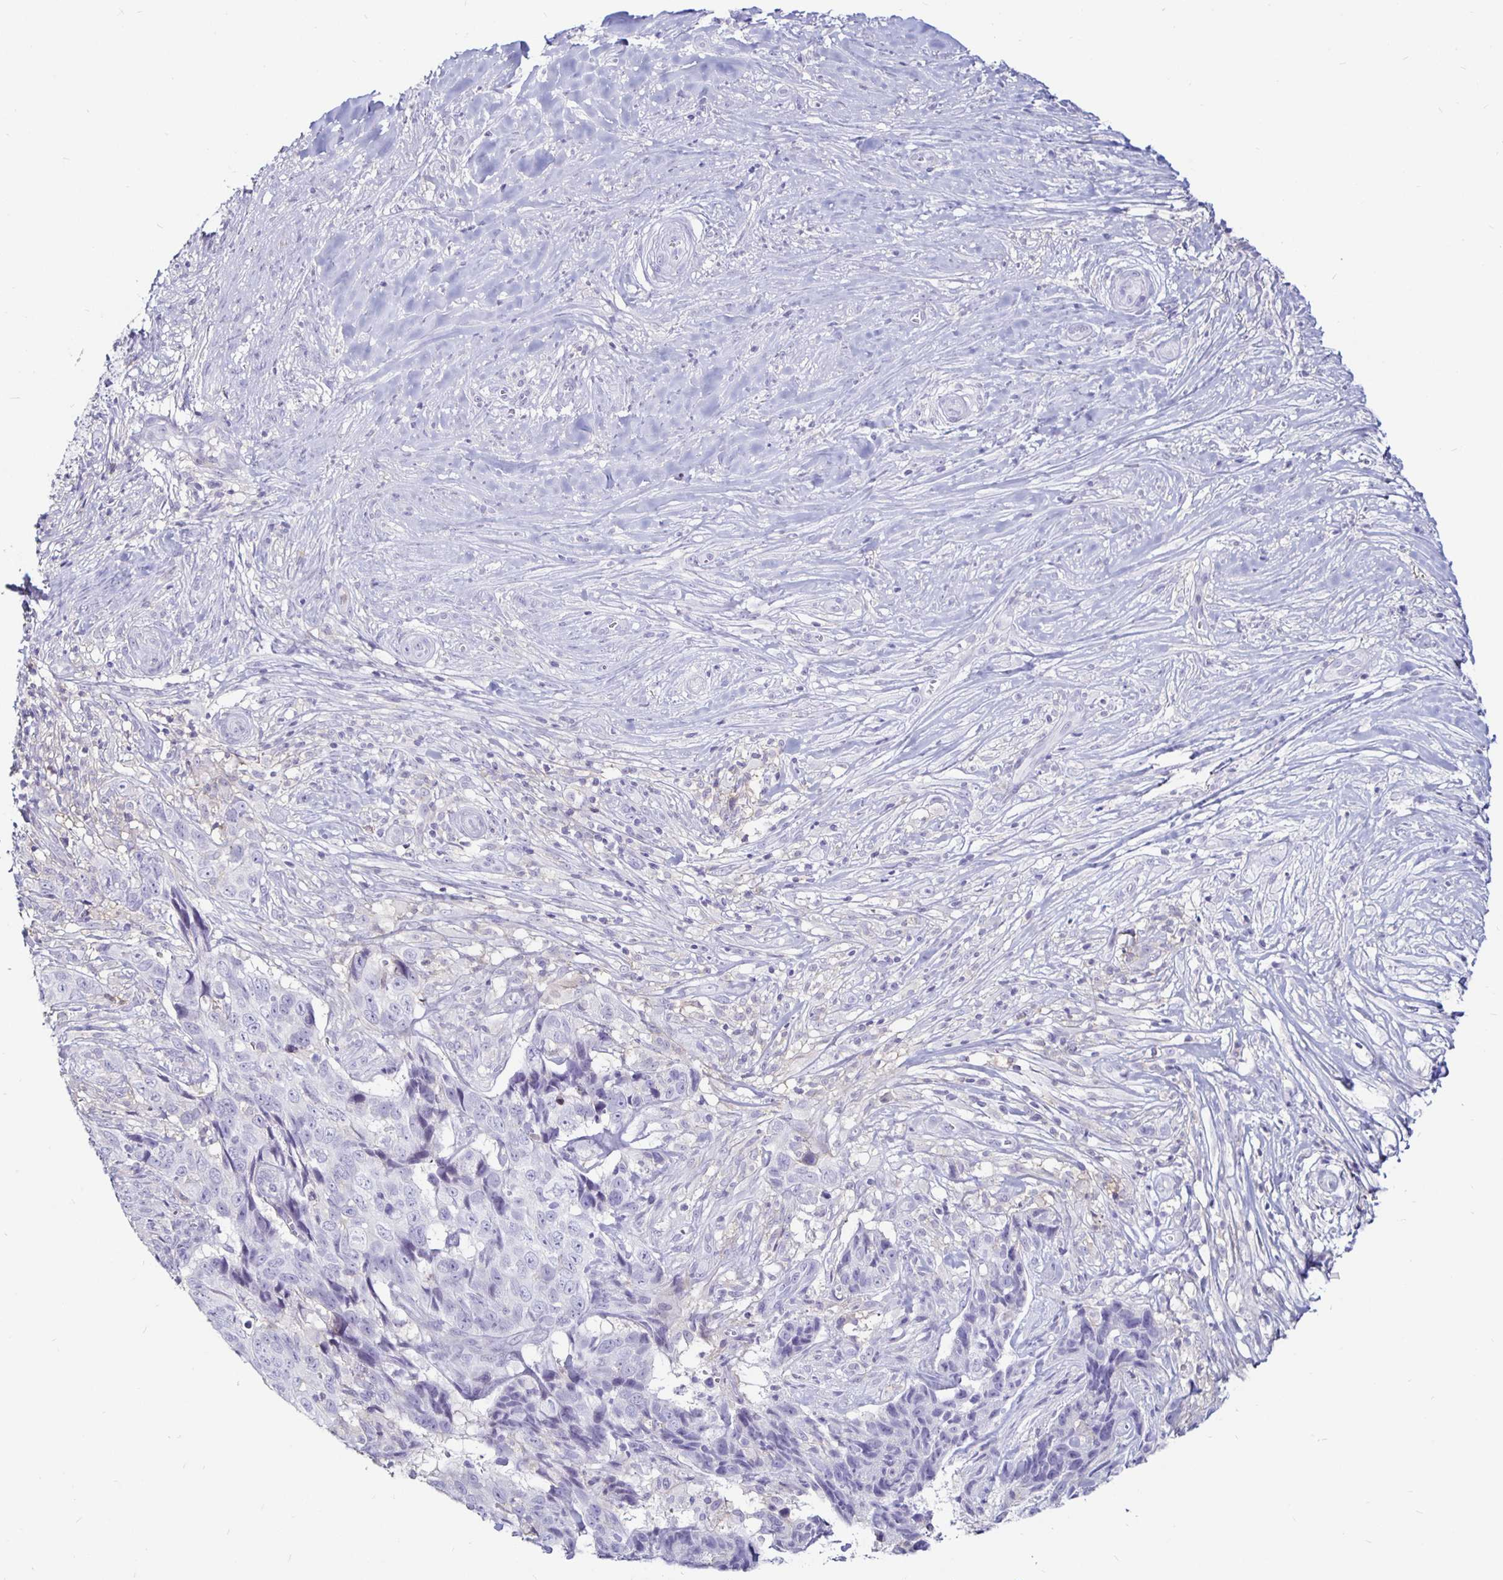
{"staining": {"intensity": "negative", "quantity": "none", "location": "none"}, "tissue": "skin cancer", "cell_type": "Tumor cells", "image_type": "cancer", "snomed": [{"axis": "morphology", "description": "Basal cell carcinoma"}, {"axis": "topography", "description": "Skin"}], "caption": "High power microscopy photomicrograph of an immunohistochemistry (IHC) micrograph of skin cancer, revealing no significant positivity in tumor cells.", "gene": "SIRPA", "patient": {"sex": "female", "age": 82}}